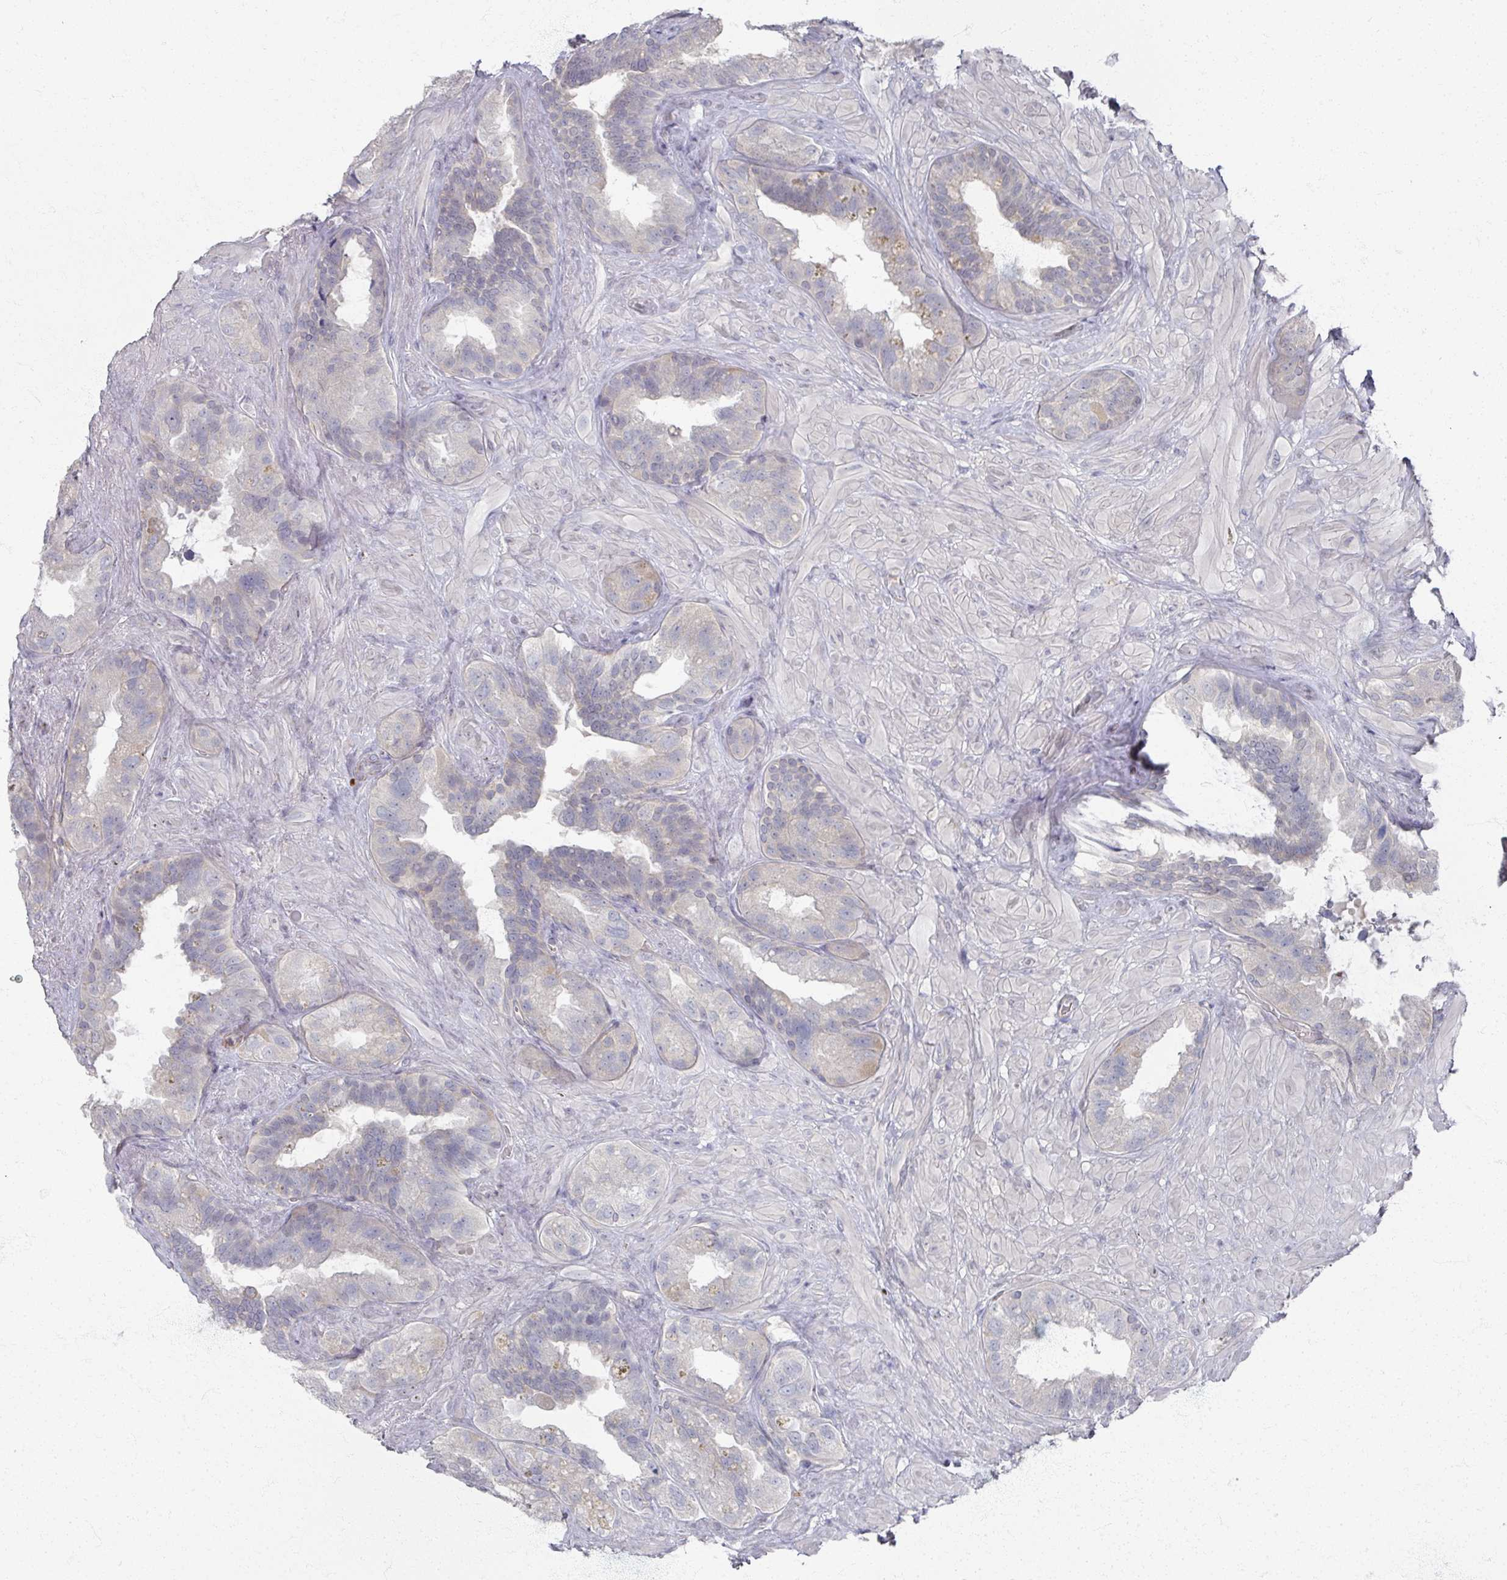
{"staining": {"intensity": "weak", "quantity": "<25%", "location": "cytoplasmic/membranous"}, "tissue": "seminal vesicle", "cell_type": "Glandular cells", "image_type": "normal", "snomed": [{"axis": "morphology", "description": "Normal tissue, NOS"}, {"axis": "topography", "description": "Seminal veicle"}, {"axis": "topography", "description": "Peripheral nerve tissue"}], "caption": "This histopathology image is of normal seminal vesicle stained with immunohistochemistry (IHC) to label a protein in brown with the nuclei are counter-stained blue. There is no expression in glandular cells.", "gene": "TTYH3", "patient": {"sex": "male", "age": 76}}